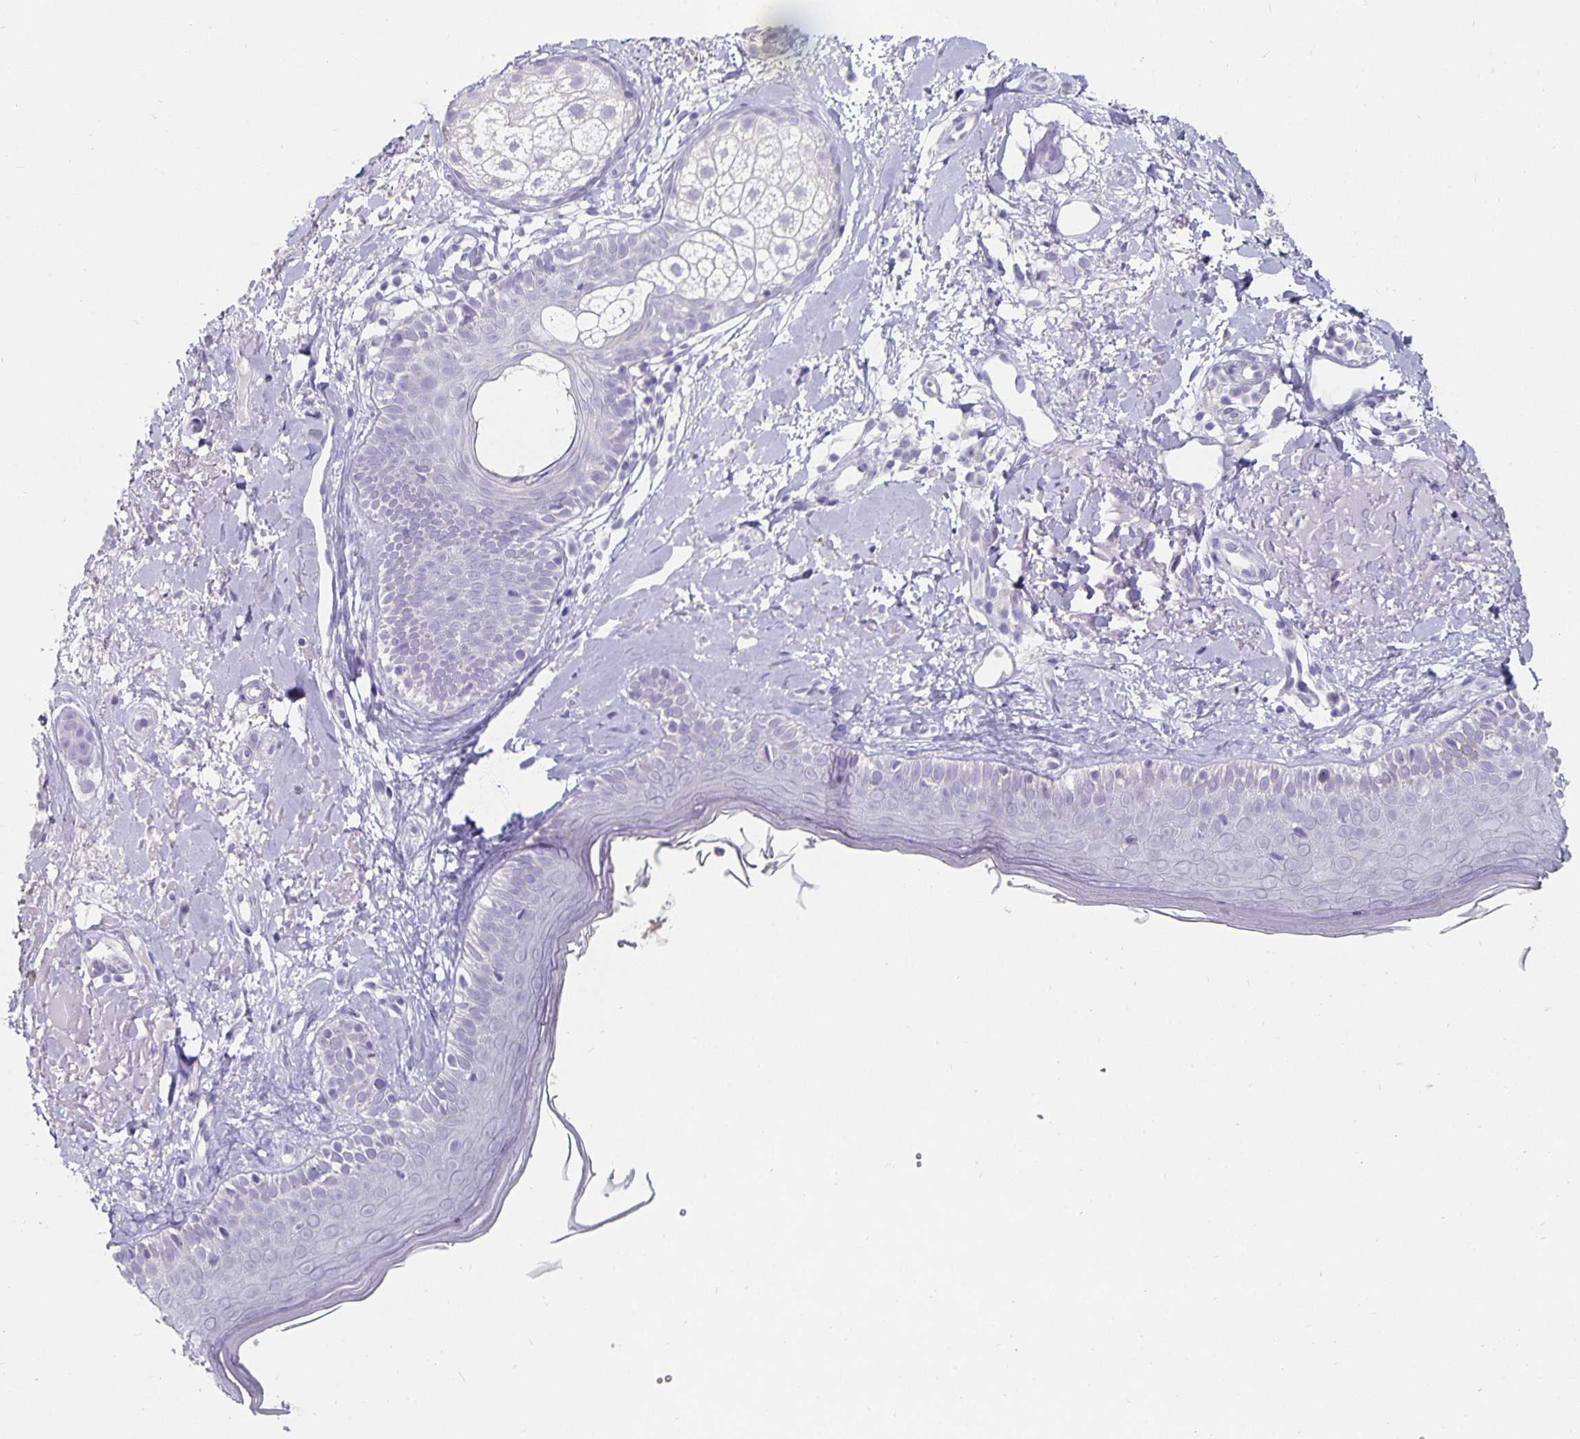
{"staining": {"intensity": "negative", "quantity": "none", "location": "none"}, "tissue": "skin", "cell_type": "Fibroblasts", "image_type": "normal", "snomed": [{"axis": "morphology", "description": "Normal tissue, NOS"}, {"axis": "topography", "description": "Skin"}], "caption": "Protein analysis of benign skin reveals no significant positivity in fibroblasts.", "gene": "CHGA", "patient": {"sex": "male", "age": 73}}